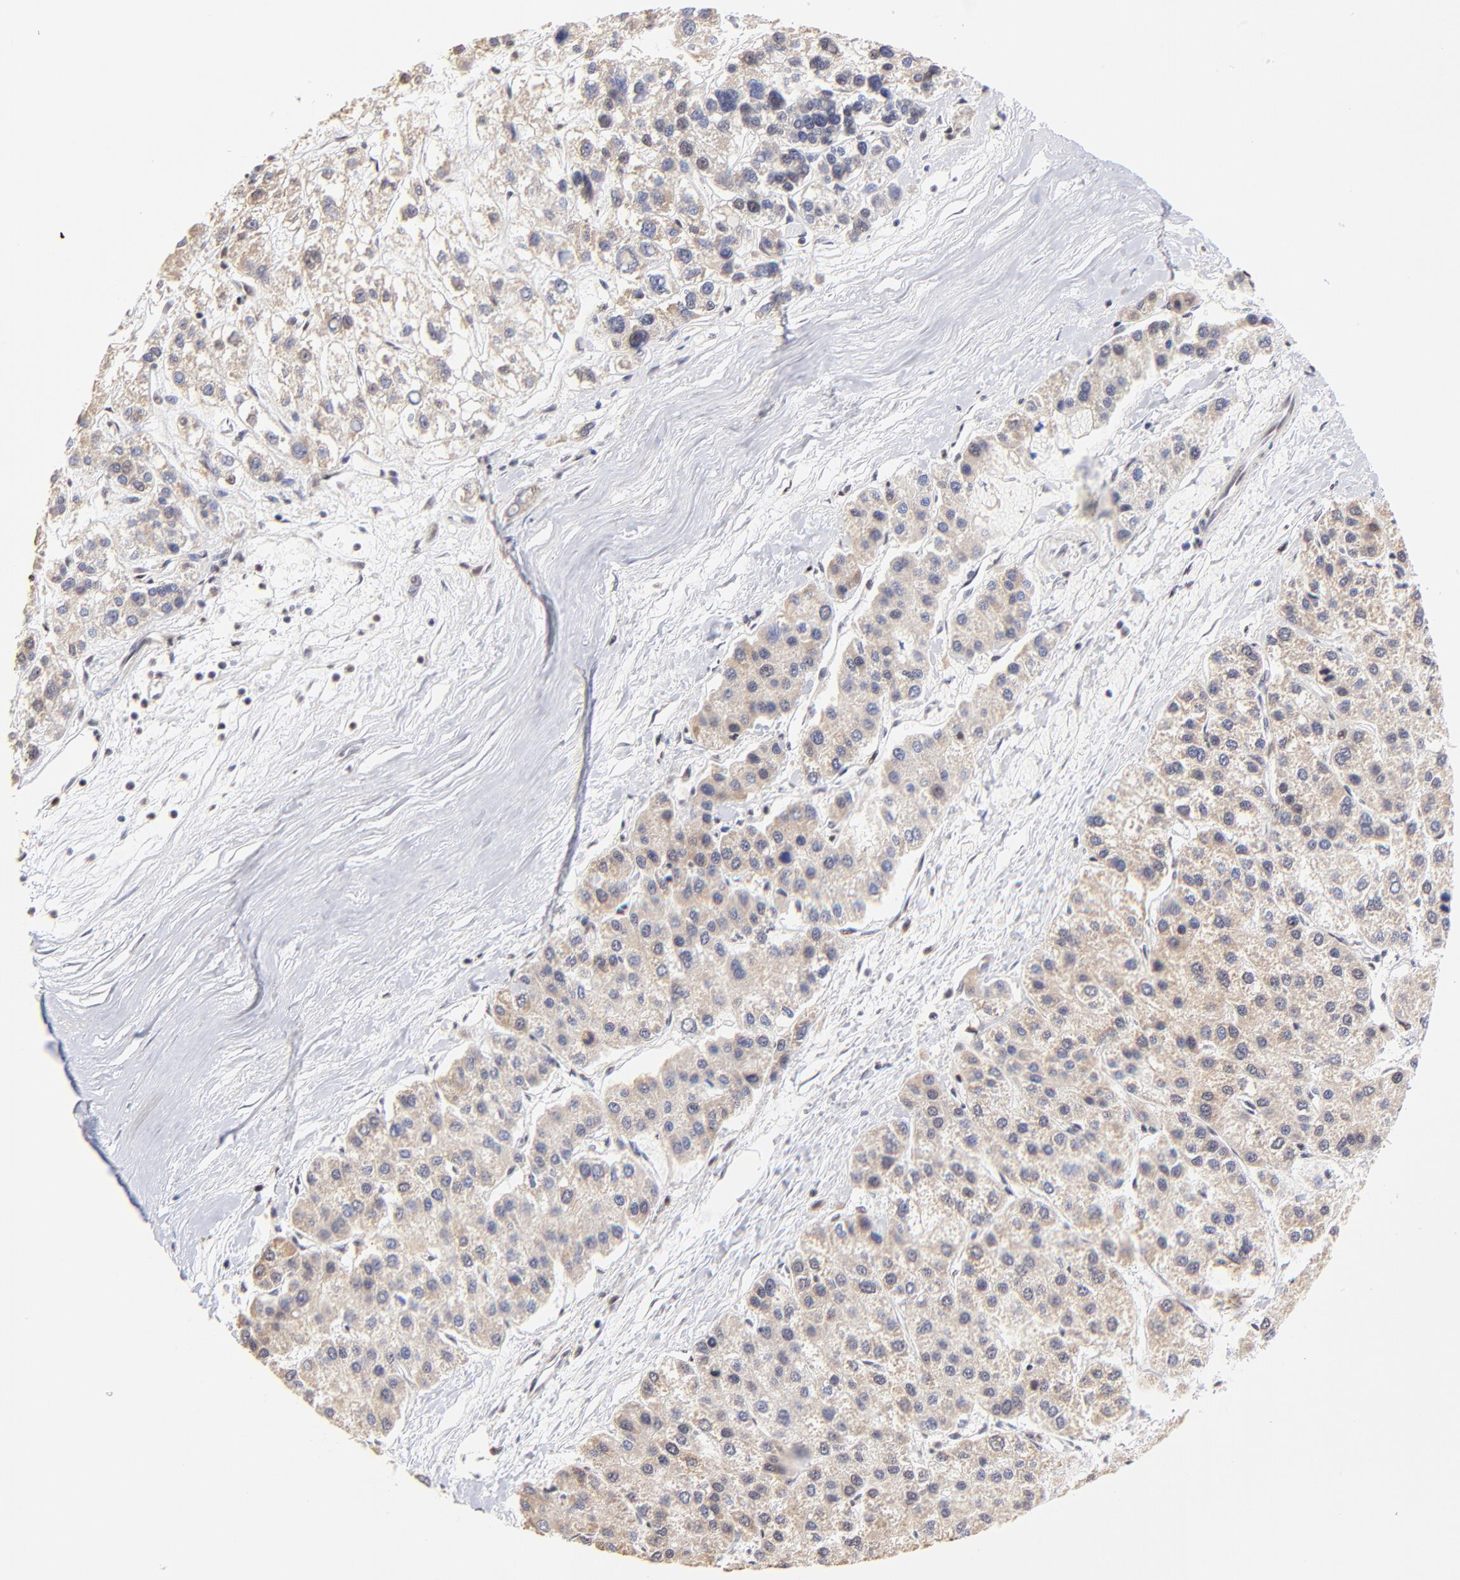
{"staining": {"intensity": "weak", "quantity": ">75%", "location": "cytoplasmic/membranous"}, "tissue": "liver cancer", "cell_type": "Tumor cells", "image_type": "cancer", "snomed": [{"axis": "morphology", "description": "Carcinoma, Hepatocellular, NOS"}, {"axis": "topography", "description": "Liver"}], "caption": "An IHC histopathology image of tumor tissue is shown. Protein staining in brown highlights weak cytoplasmic/membranous positivity in liver hepatocellular carcinoma within tumor cells.", "gene": "ZNF670", "patient": {"sex": "female", "age": 85}}